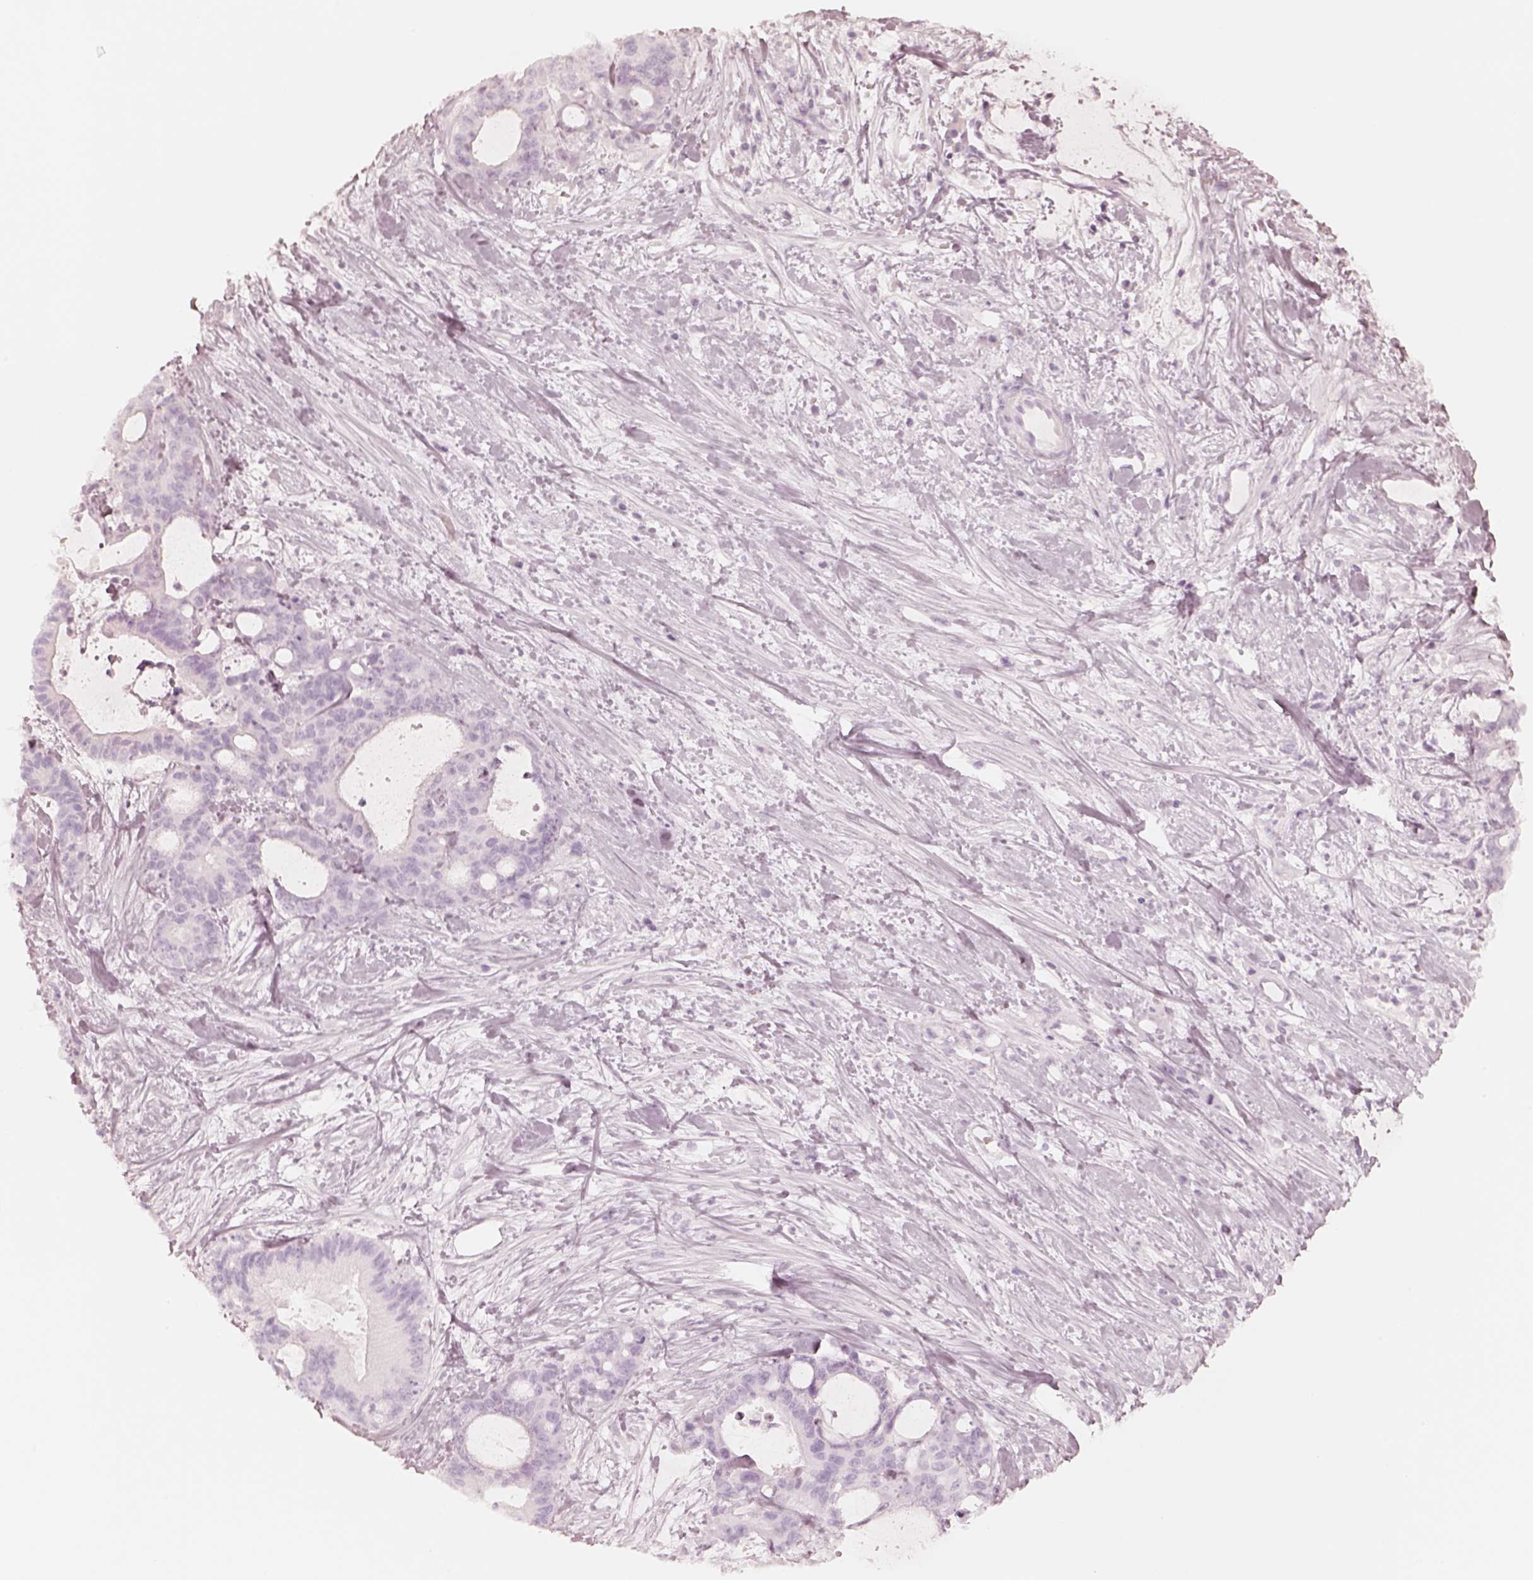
{"staining": {"intensity": "negative", "quantity": "none", "location": "none"}, "tissue": "liver cancer", "cell_type": "Tumor cells", "image_type": "cancer", "snomed": [{"axis": "morphology", "description": "Cholangiocarcinoma"}, {"axis": "topography", "description": "Liver"}], "caption": "Immunohistochemical staining of human liver cancer (cholangiocarcinoma) exhibits no significant positivity in tumor cells.", "gene": "KRT82", "patient": {"sex": "female", "age": 73}}